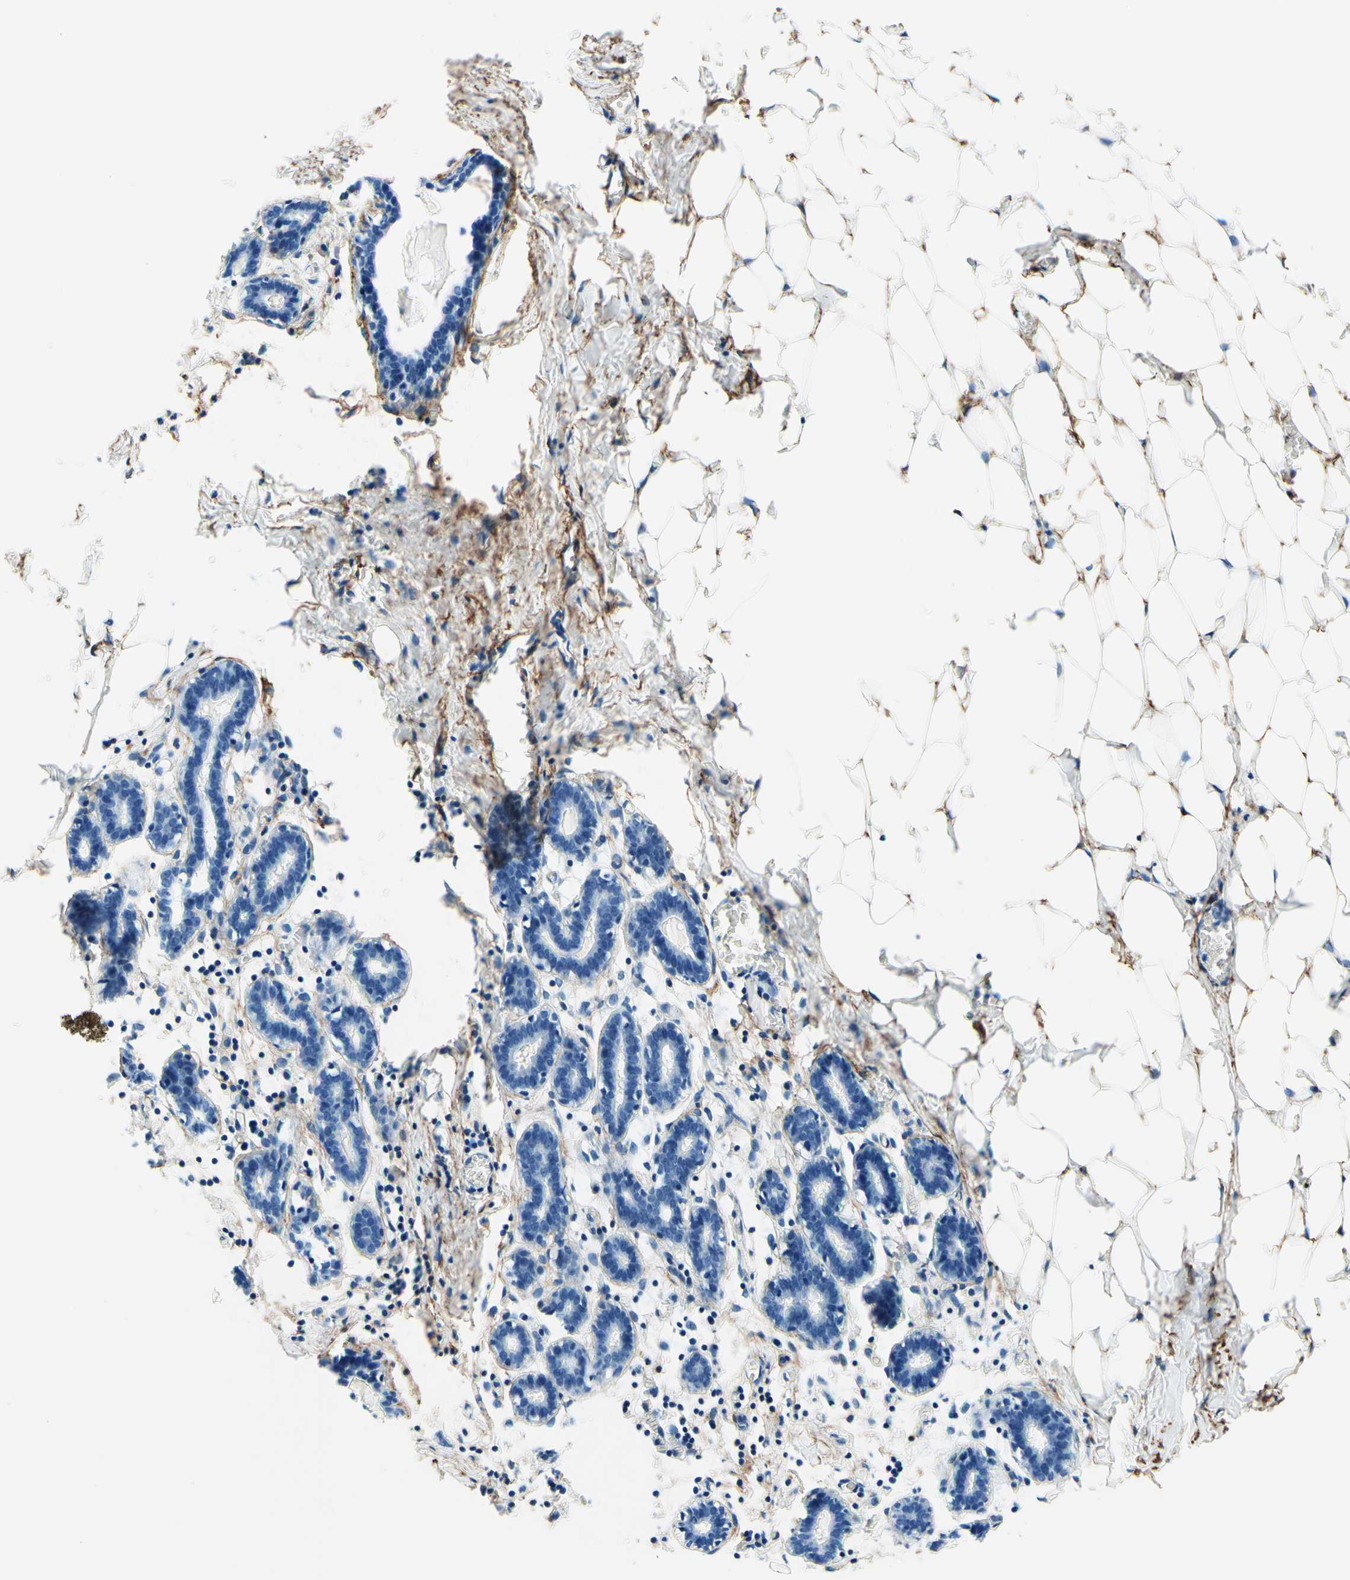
{"staining": {"intensity": "negative", "quantity": "none", "location": "none"}, "tissue": "breast", "cell_type": "Adipocytes", "image_type": "normal", "snomed": [{"axis": "morphology", "description": "Normal tissue, NOS"}, {"axis": "topography", "description": "Breast"}], "caption": "The micrograph shows no significant expression in adipocytes of breast.", "gene": "MFAP5", "patient": {"sex": "female", "age": 27}}